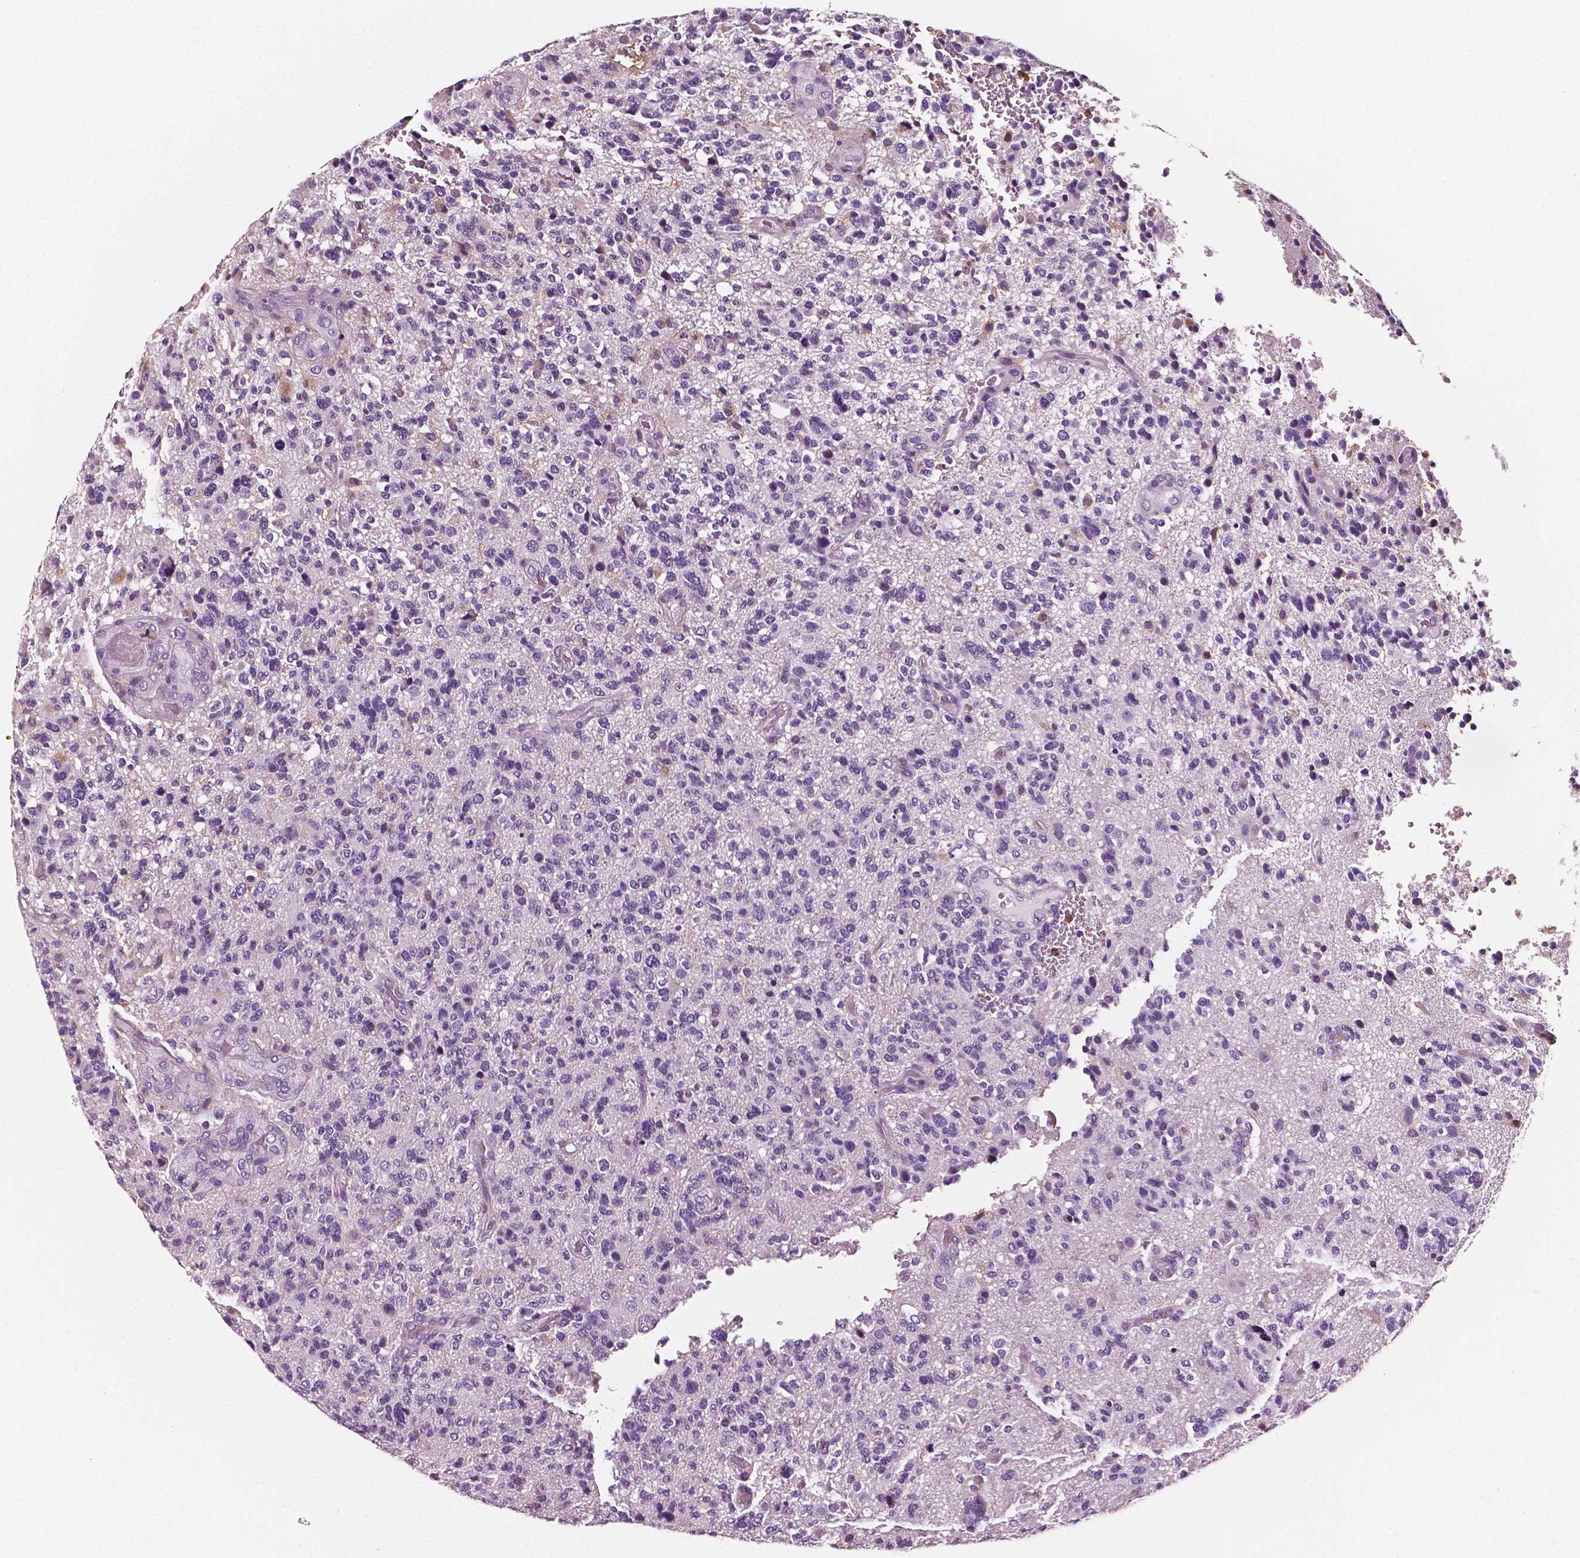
{"staining": {"intensity": "negative", "quantity": "none", "location": "none"}, "tissue": "glioma", "cell_type": "Tumor cells", "image_type": "cancer", "snomed": [{"axis": "morphology", "description": "Glioma, malignant, High grade"}, {"axis": "topography", "description": "Brain"}], "caption": "Immunohistochemistry (IHC) image of neoplastic tissue: human glioma stained with DAB demonstrates no significant protein expression in tumor cells. (Immunohistochemistry, brightfield microscopy, high magnification).", "gene": "PTPRC", "patient": {"sex": "female", "age": 71}}